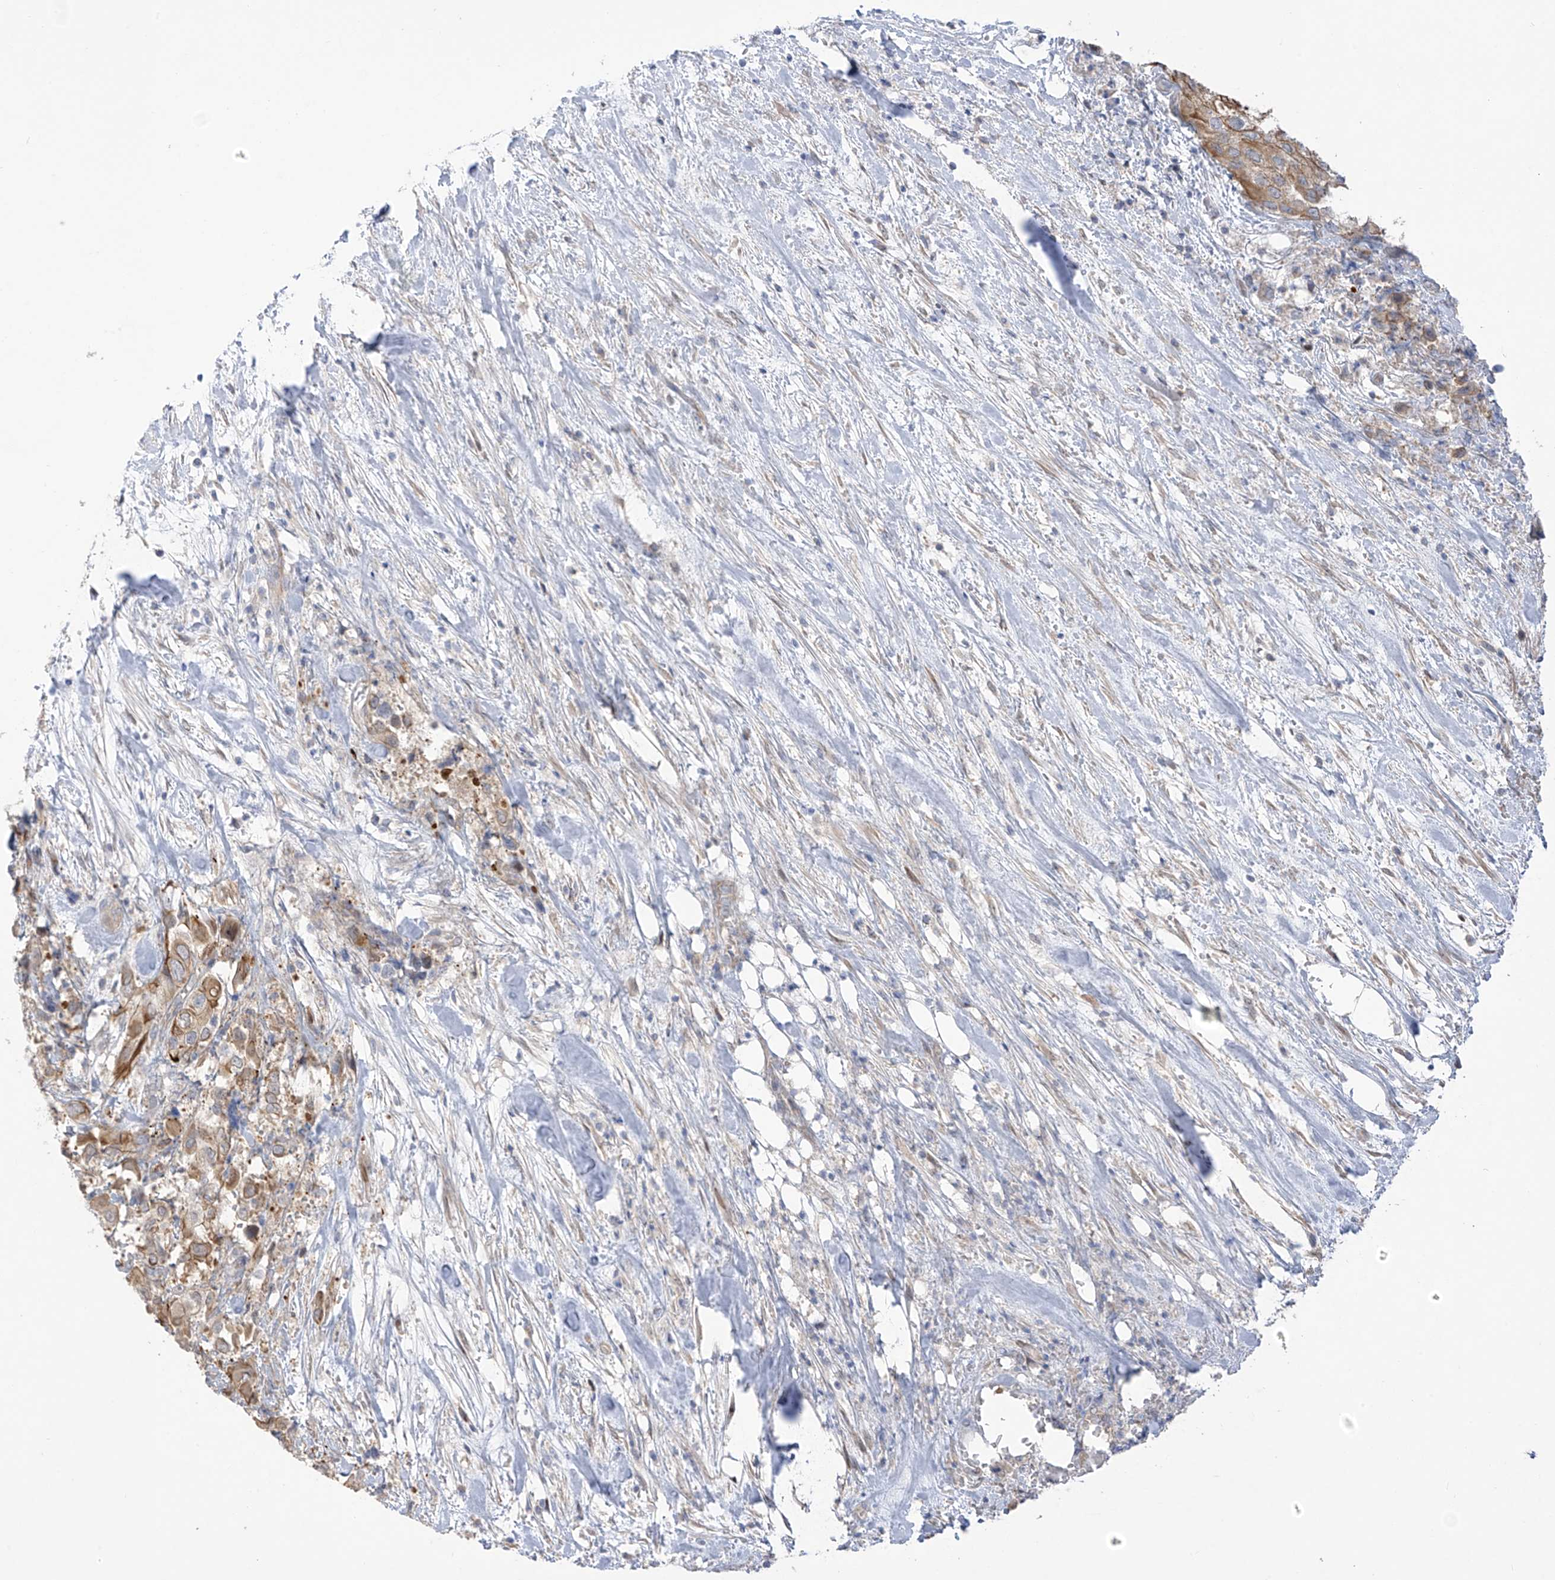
{"staining": {"intensity": "moderate", "quantity": ">75%", "location": "cytoplasmic/membranous"}, "tissue": "urothelial cancer", "cell_type": "Tumor cells", "image_type": "cancer", "snomed": [{"axis": "morphology", "description": "Urothelial carcinoma, High grade"}, {"axis": "topography", "description": "Urinary bladder"}], "caption": "Urothelial carcinoma (high-grade) tissue demonstrates moderate cytoplasmic/membranous positivity in approximately >75% of tumor cells, visualized by immunohistochemistry.", "gene": "EIPR1", "patient": {"sex": "male", "age": 64}}